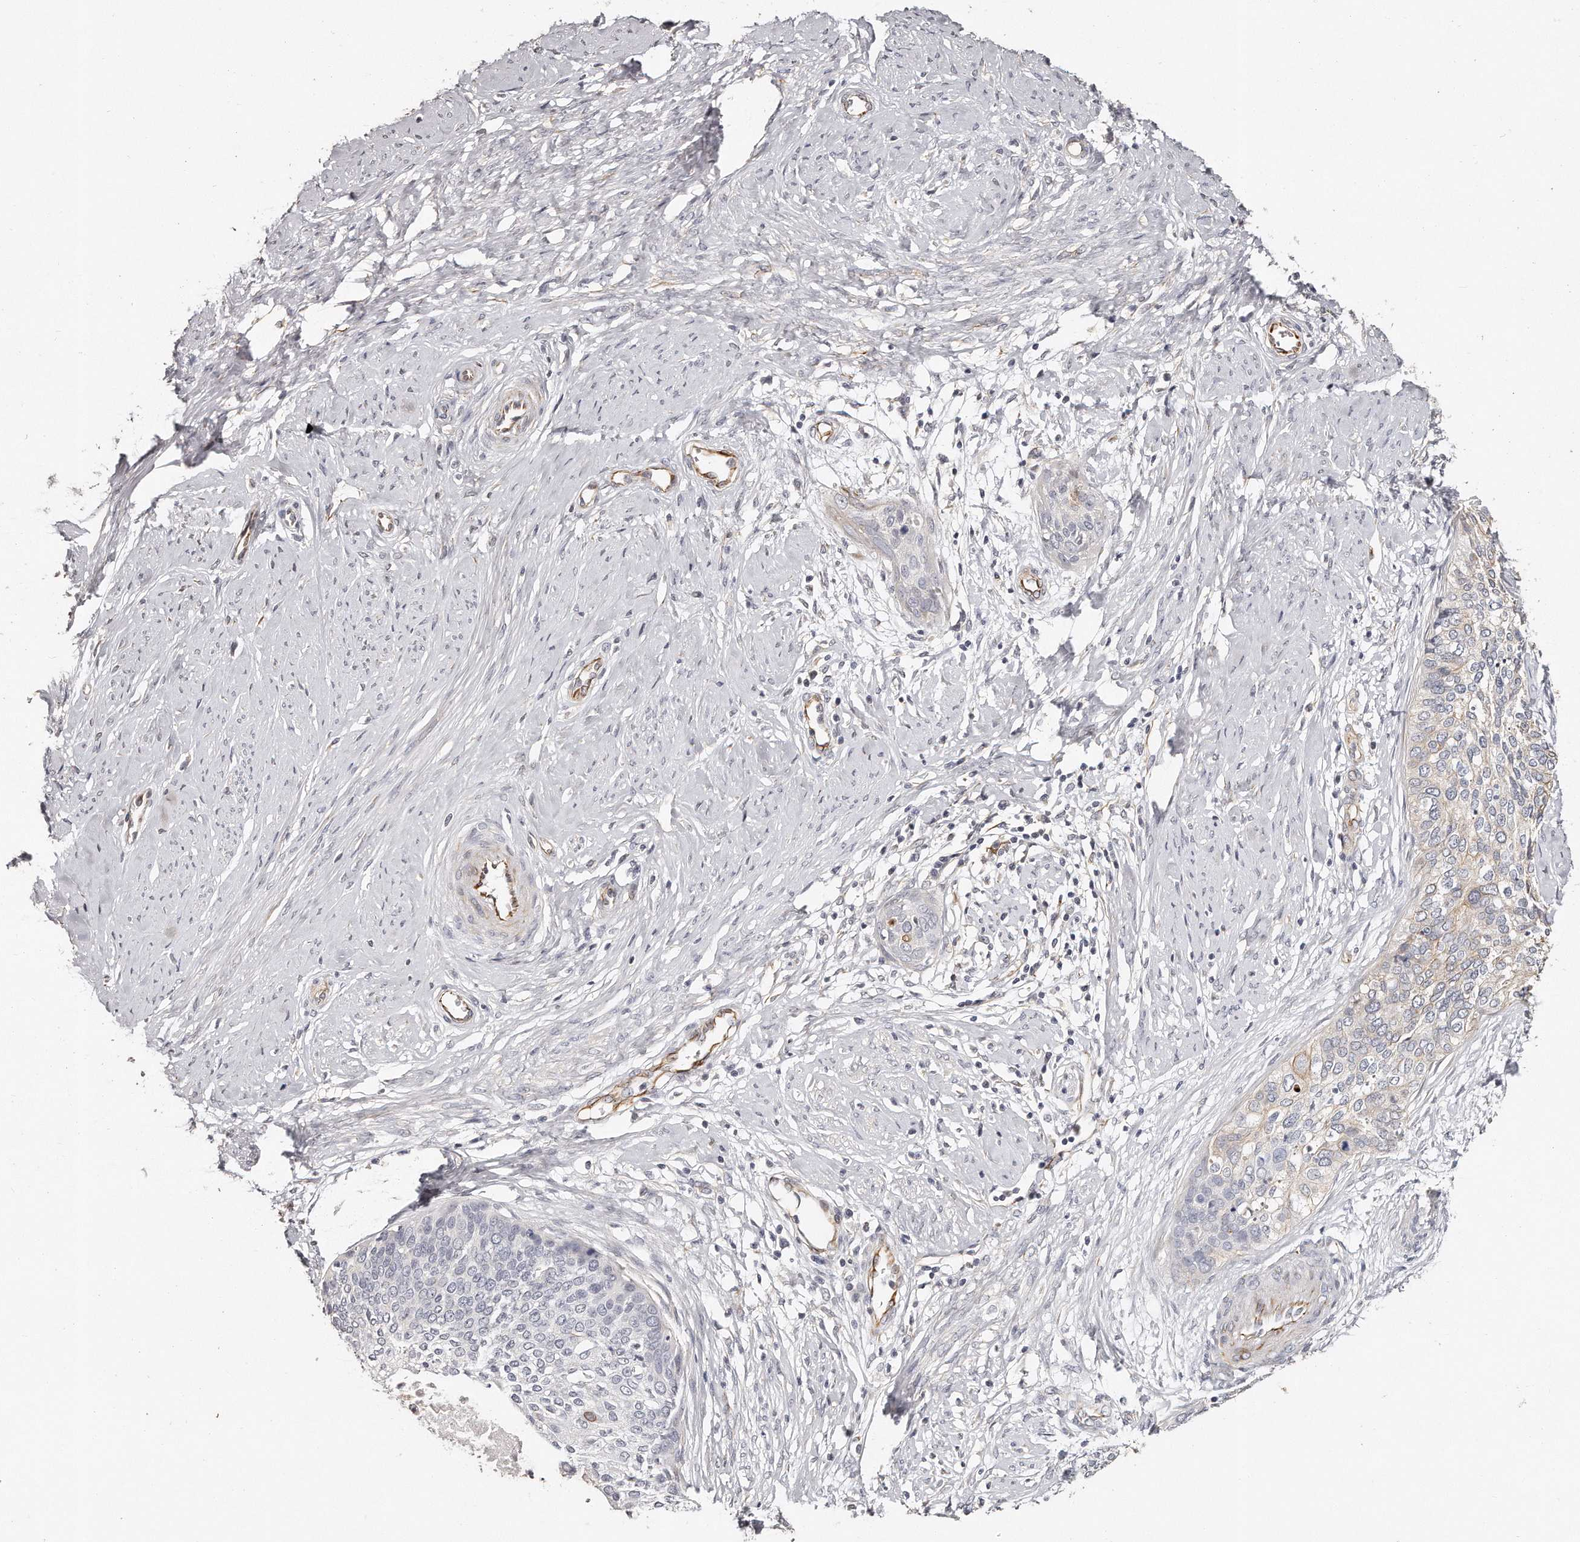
{"staining": {"intensity": "negative", "quantity": "none", "location": "none"}, "tissue": "cervical cancer", "cell_type": "Tumor cells", "image_type": "cancer", "snomed": [{"axis": "morphology", "description": "Squamous cell carcinoma, NOS"}, {"axis": "topography", "description": "Cervix"}], "caption": "An image of squamous cell carcinoma (cervical) stained for a protein displays no brown staining in tumor cells. (DAB (3,3'-diaminobenzidine) IHC, high magnification).", "gene": "ZYG11A", "patient": {"sex": "female", "age": 37}}